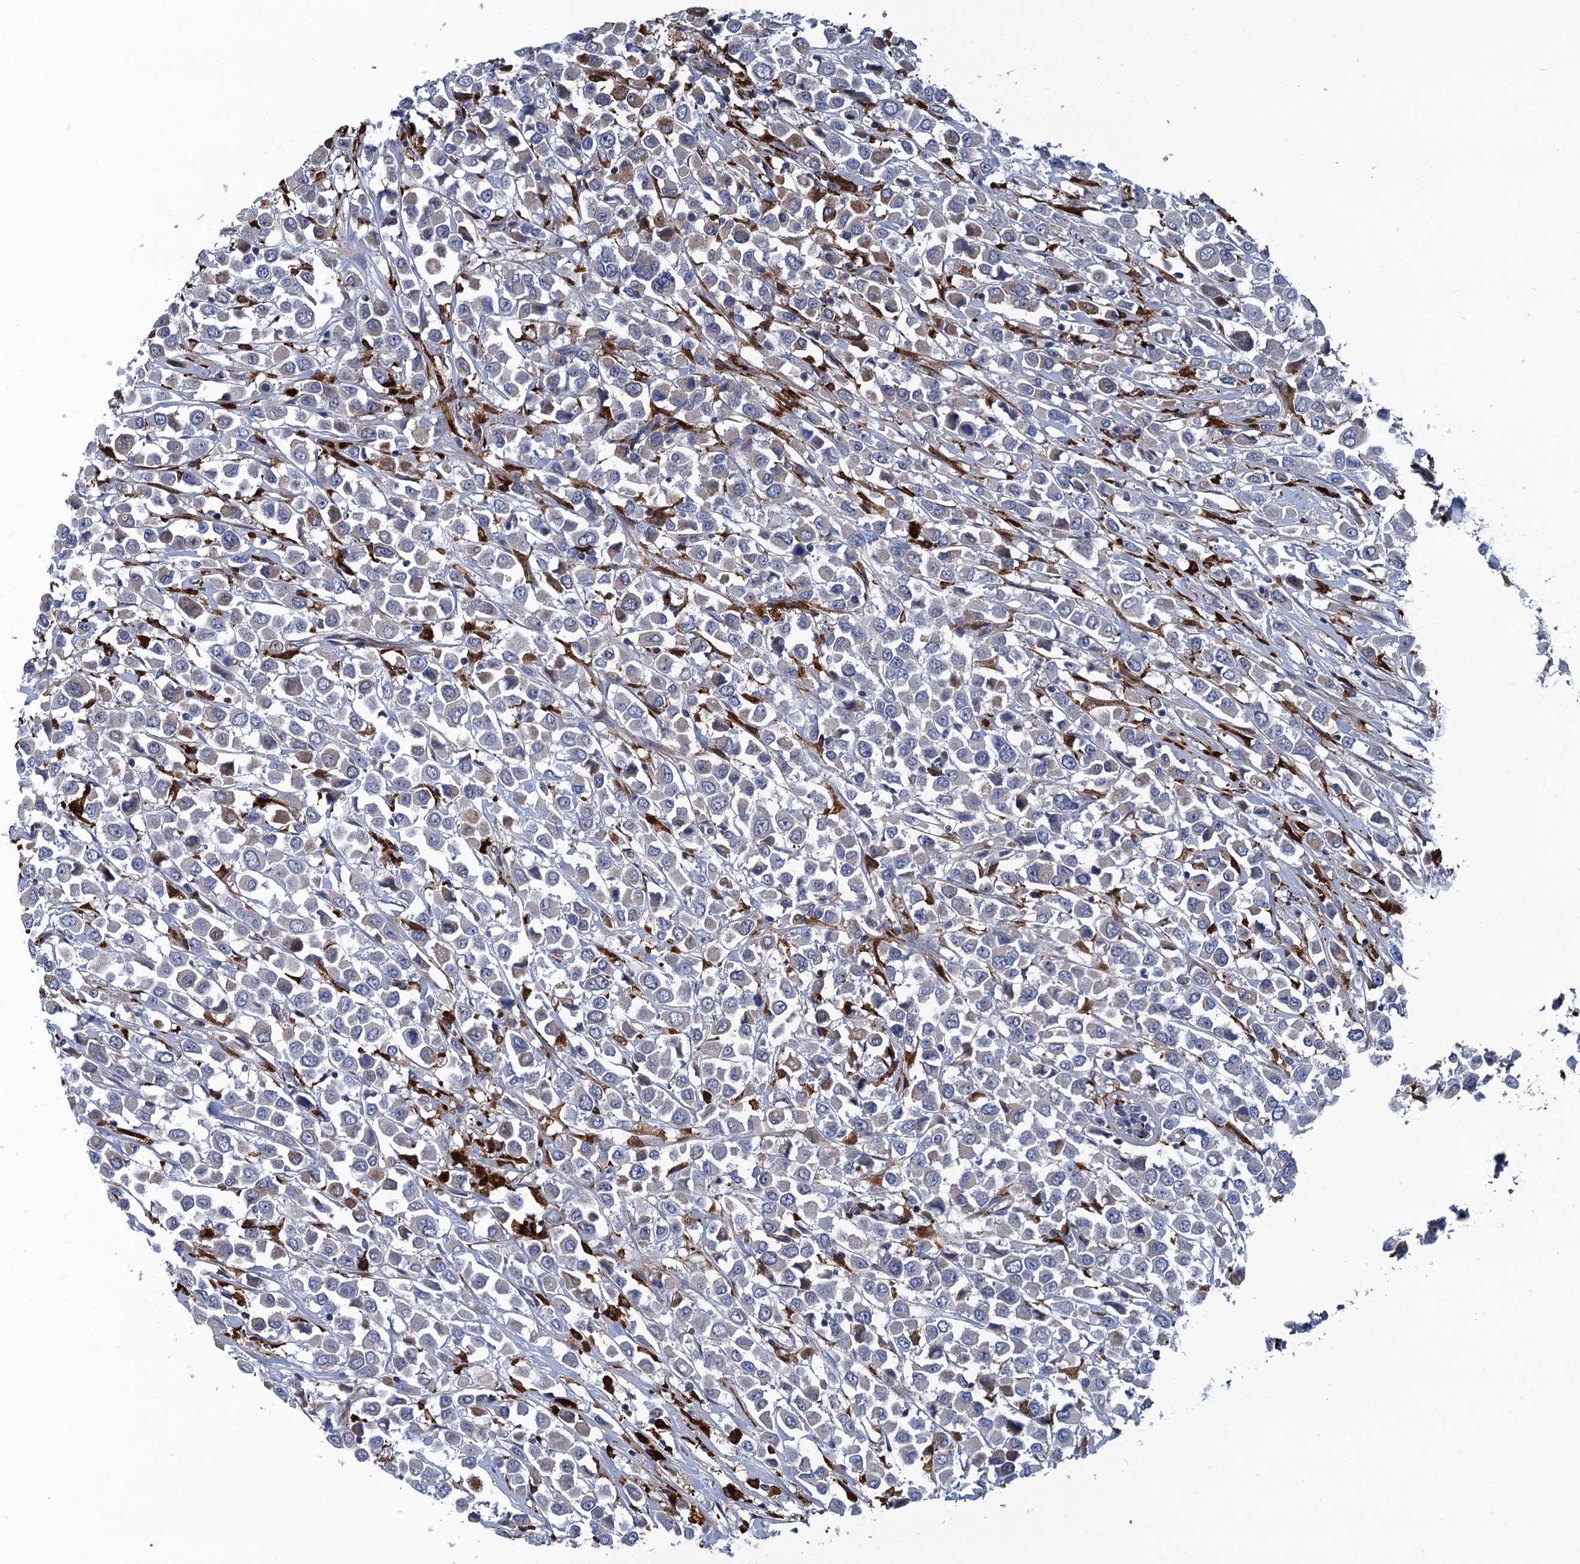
{"staining": {"intensity": "negative", "quantity": "none", "location": "none"}, "tissue": "breast cancer", "cell_type": "Tumor cells", "image_type": "cancer", "snomed": [{"axis": "morphology", "description": "Duct carcinoma"}, {"axis": "topography", "description": "Breast"}], "caption": "A photomicrograph of infiltrating ductal carcinoma (breast) stained for a protein demonstrates no brown staining in tumor cells. (DAB immunohistochemistry (IHC) visualized using brightfield microscopy, high magnification).", "gene": "DNHD1", "patient": {"sex": "female", "age": 61}}